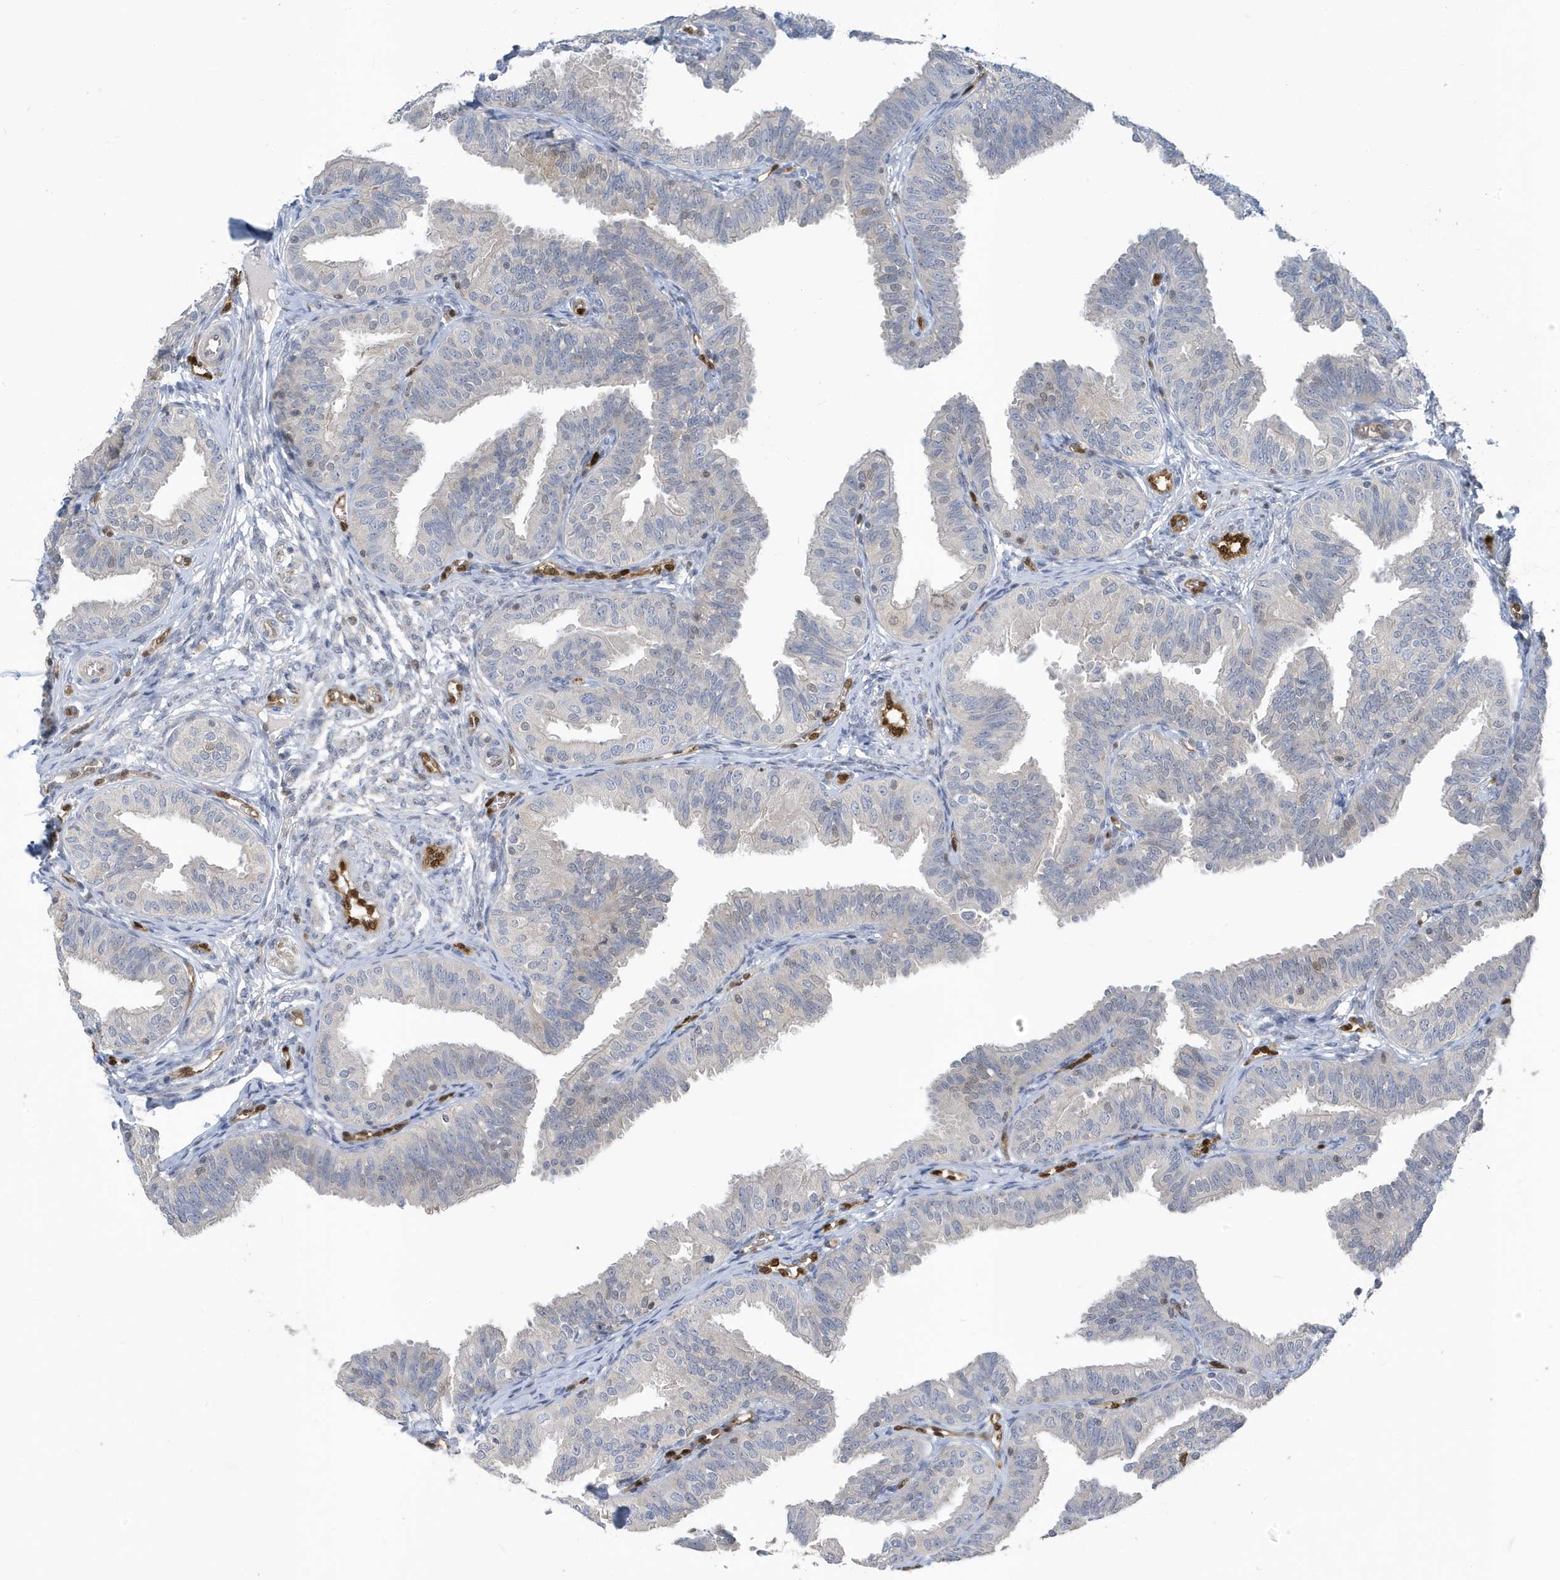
{"staining": {"intensity": "negative", "quantity": "none", "location": "none"}, "tissue": "fallopian tube", "cell_type": "Glandular cells", "image_type": "normal", "snomed": [{"axis": "morphology", "description": "Normal tissue, NOS"}, {"axis": "topography", "description": "Fallopian tube"}], "caption": "This histopathology image is of unremarkable fallopian tube stained with IHC to label a protein in brown with the nuclei are counter-stained blue. There is no staining in glandular cells.", "gene": "NCOA7", "patient": {"sex": "female", "age": 35}}